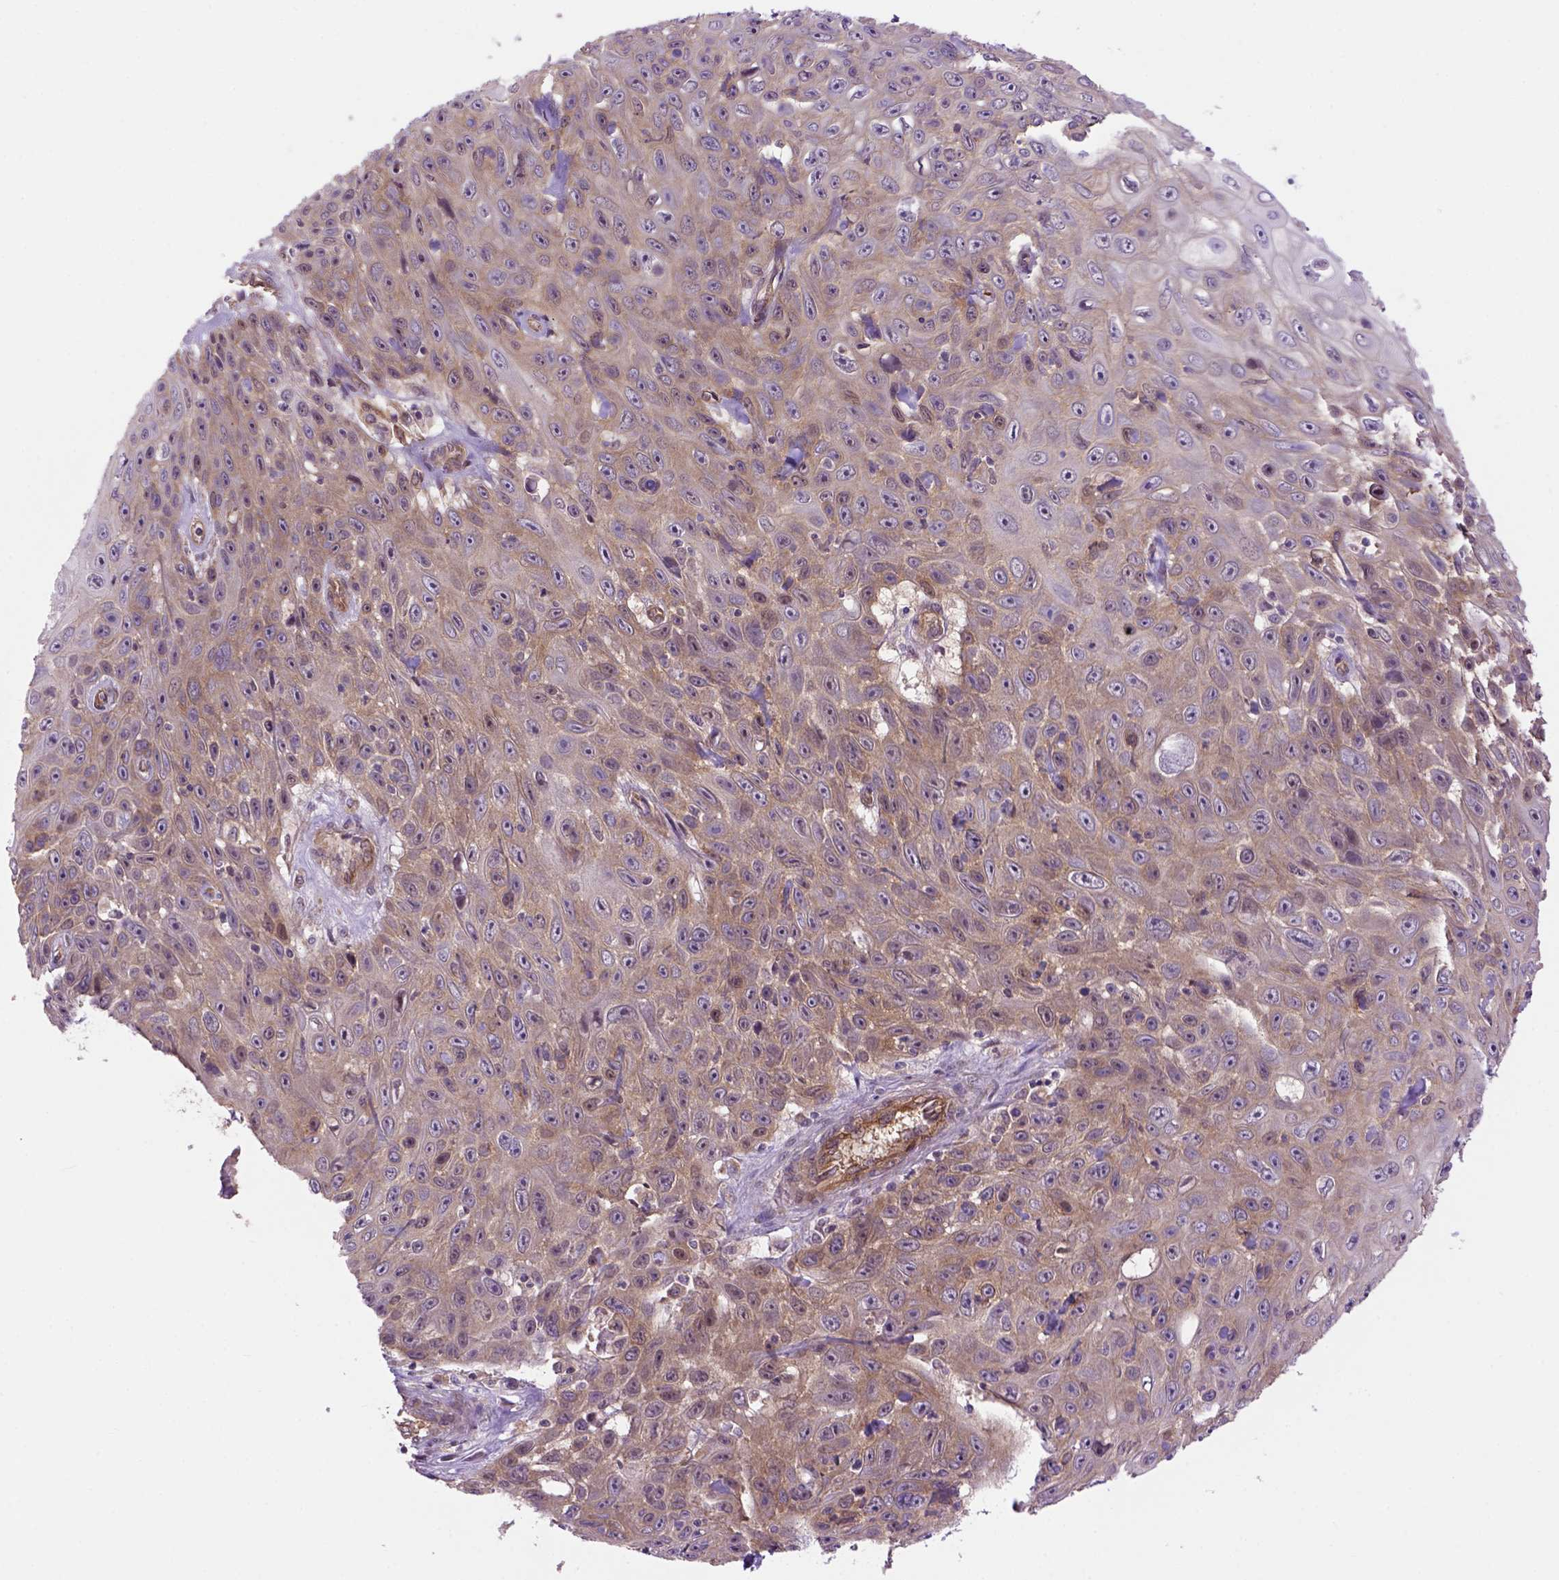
{"staining": {"intensity": "moderate", "quantity": ">75%", "location": "cytoplasmic/membranous"}, "tissue": "skin cancer", "cell_type": "Tumor cells", "image_type": "cancer", "snomed": [{"axis": "morphology", "description": "Squamous cell carcinoma, NOS"}, {"axis": "topography", "description": "Skin"}], "caption": "Protein expression analysis of skin squamous cell carcinoma reveals moderate cytoplasmic/membranous staining in approximately >75% of tumor cells.", "gene": "CASKIN2", "patient": {"sex": "male", "age": 82}}